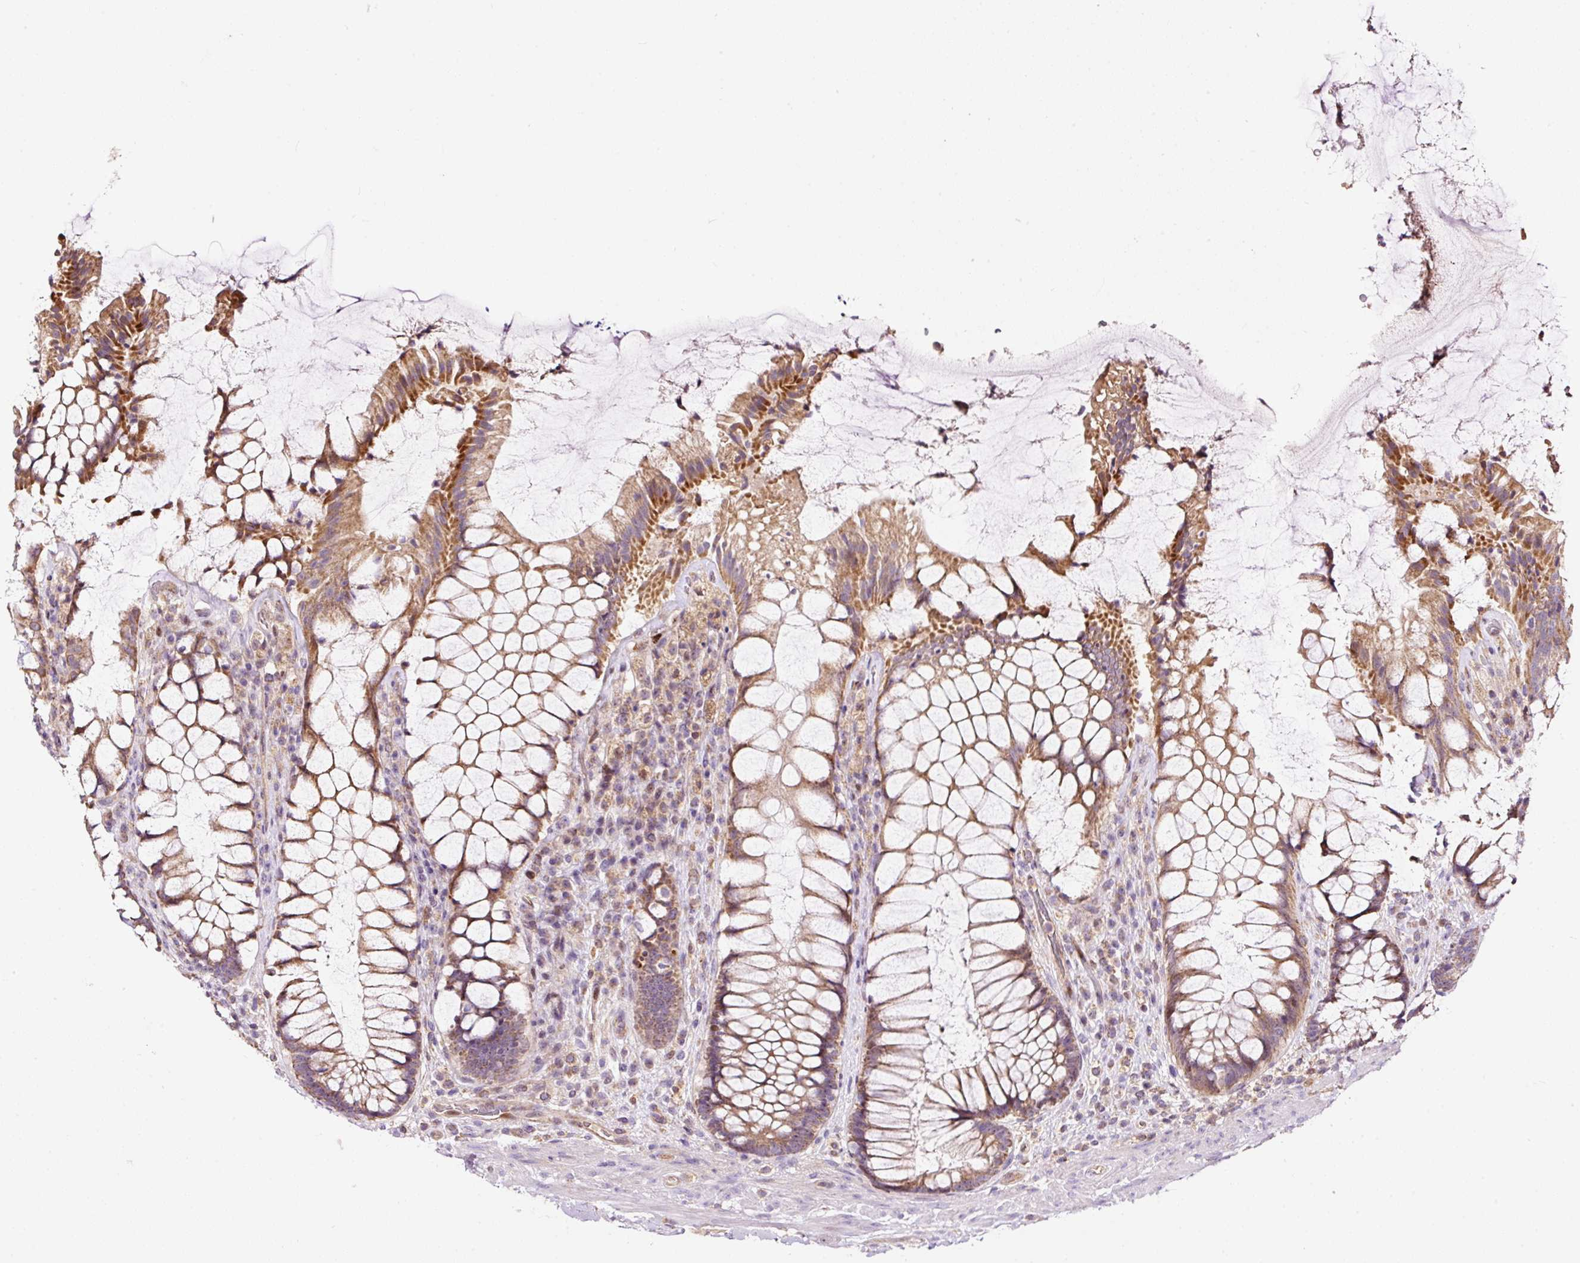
{"staining": {"intensity": "moderate", "quantity": ">75%", "location": "cytoplasmic/membranous"}, "tissue": "rectum", "cell_type": "Glandular cells", "image_type": "normal", "snomed": [{"axis": "morphology", "description": "Normal tissue, NOS"}, {"axis": "topography", "description": "Rectum"}], "caption": "Protein staining of normal rectum shows moderate cytoplasmic/membranous staining in about >75% of glandular cells.", "gene": "BOLA3", "patient": {"sex": "female", "age": 58}}